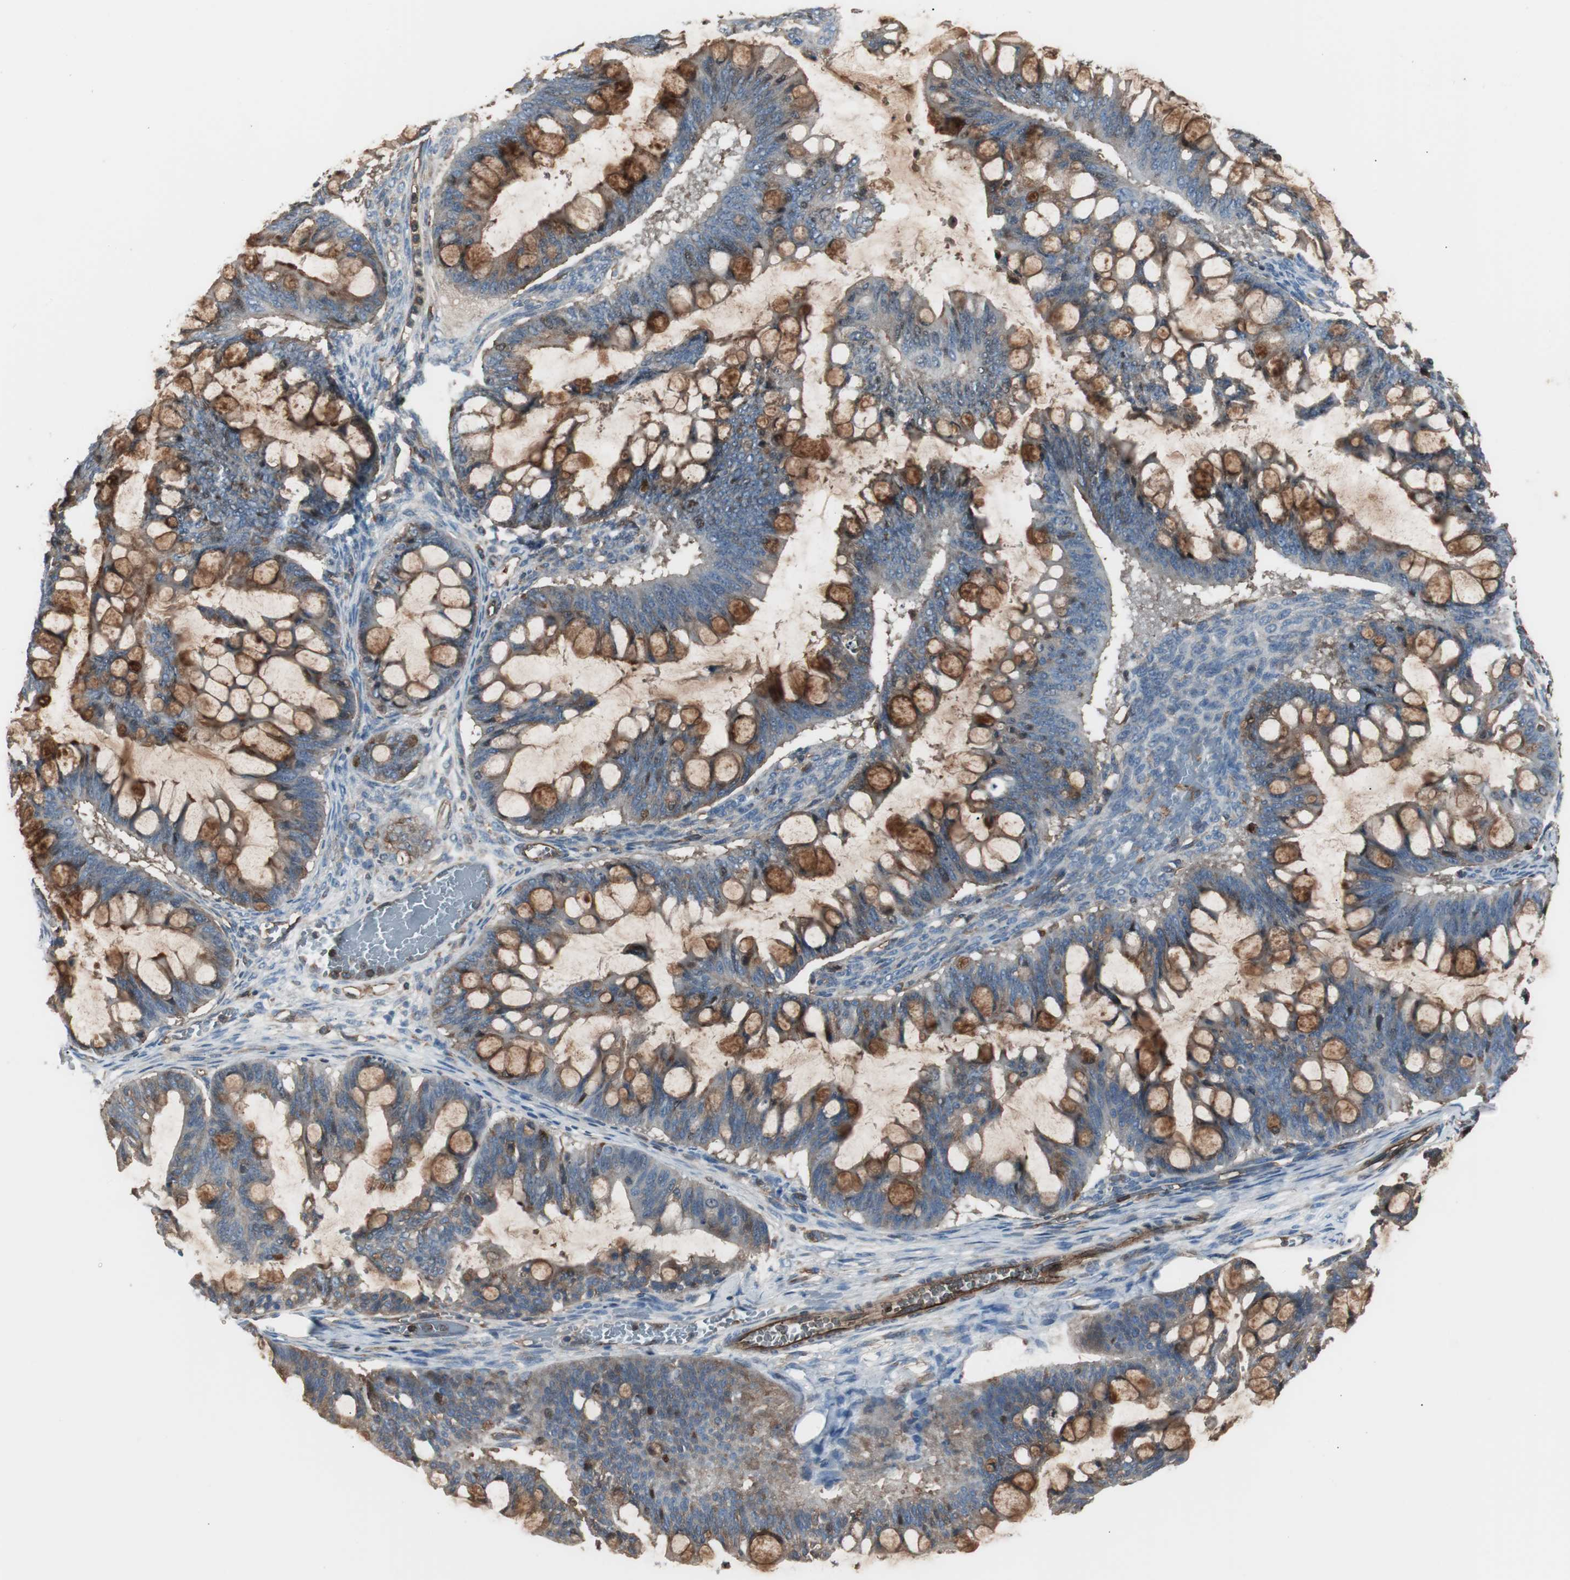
{"staining": {"intensity": "moderate", "quantity": "25%-75%", "location": "cytoplasmic/membranous"}, "tissue": "ovarian cancer", "cell_type": "Tumor cells", "image_type": "cancer", "snomed": [{"axis": "morphology", "description": "Cystadenocarcinoma, mucinous, NOS"}, {"axis": "topography", "description": "Ovary"}], "caption": "Protein staining by IHC demonstrates moderate cytoplasmic/membranous staining in approximately 25%-75% of tumor cells in ovarian mucinous cystadenocarcinoma.", "gene": "B2M", "patient": {"sex": "female", "age": 73}}